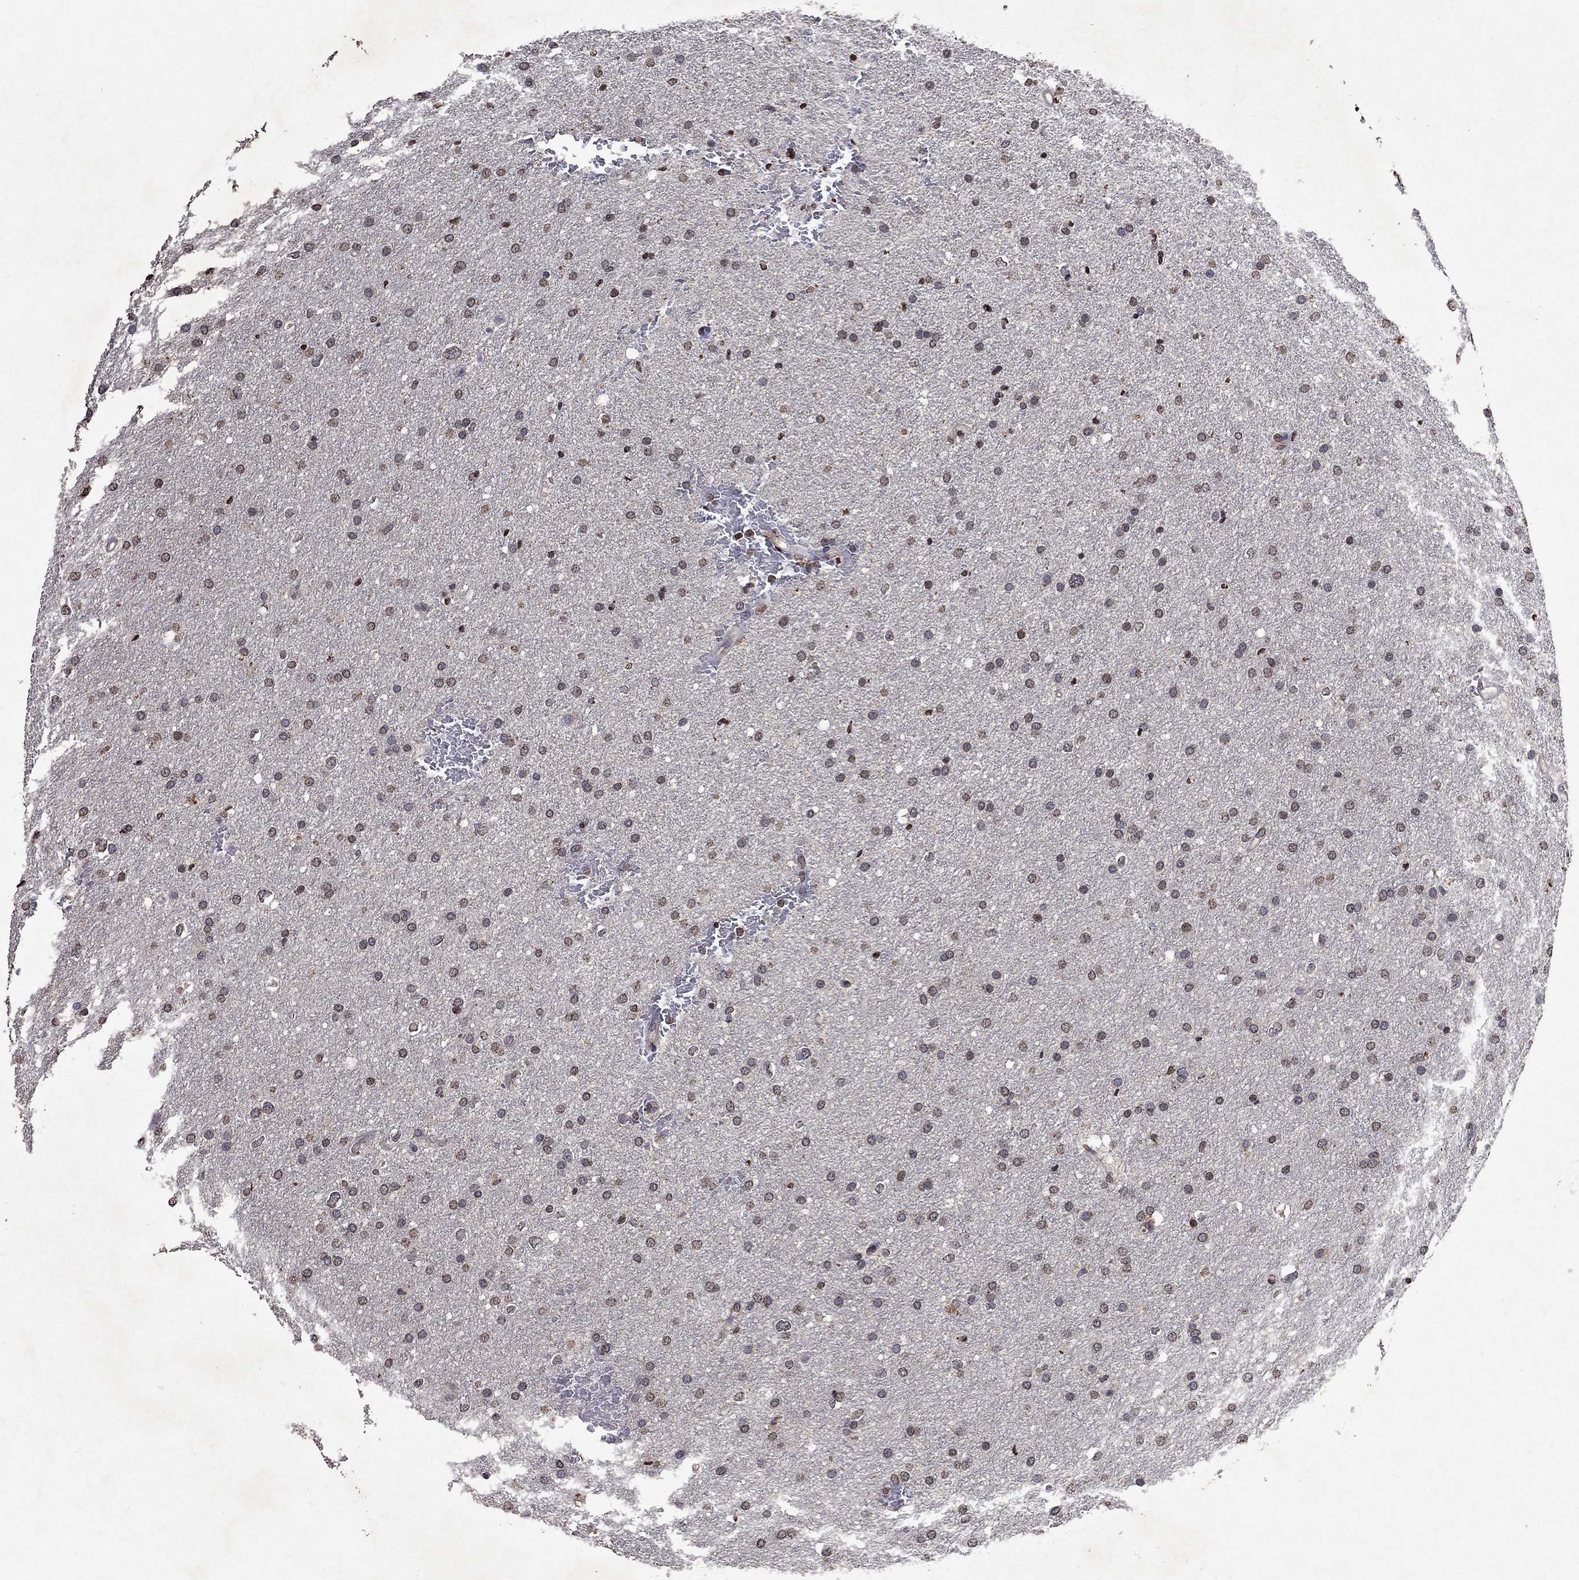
{"staining": {"intensity": "strong", "quantity": "<25%", "location": "nuclear"}, "tissue": "glioma", "cell_type": "Tumor cells", "image_type": "cancer", "snomed": [{"axis": "morphology", "description": "Glioma, malignant, Low grade"}, {"axis": "topography", "description": "Brain"}], "caption": "Tumor cells demonstrate medium levels of strong nuclear staining in about <25% of cells in glioma.", "gene": "TTC38", "patient": {"sex": "female", "age": 37}}